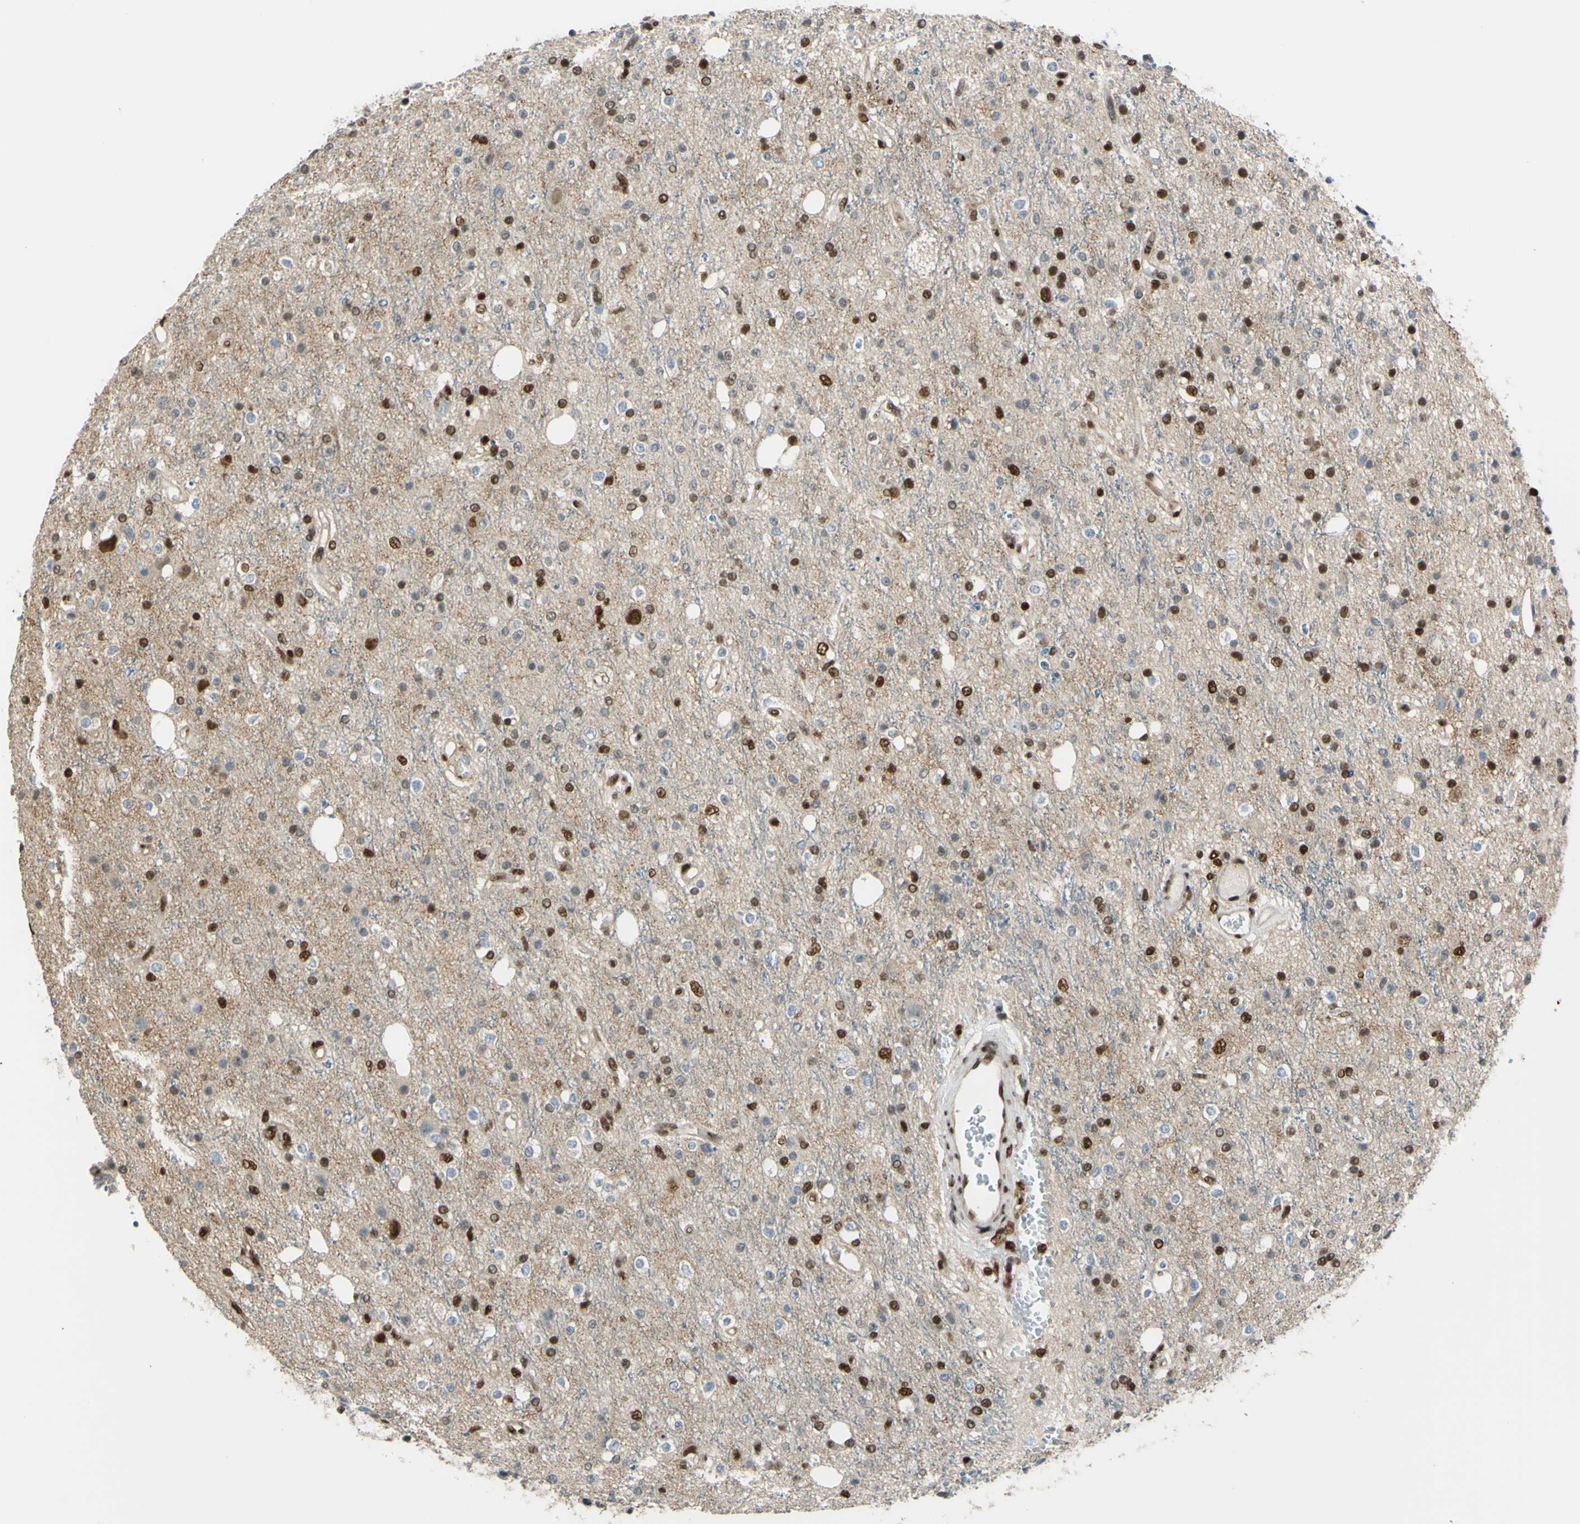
{"staining": {"intensity": "strong", "quantity": "25%-75%", "location": "nuclear"}, "tissue": "glioma", "cell_type": "Tumor cells", "image_type": "cancer", "snomed": [{"axis": "morphology", "description": "Glioma, malignant, High grade"}, {"axis": "topography", "description": "Brain"}], "caption": "Immunohistochemistry of human glioma reveals high levels of strong nuclear staining in approximately 25%-75% of tumor cells. The staining was performed using DAB, with brown indicating positive protein expression. Nuclei are stained blue with hematoxylin.", "gene": "FKBP5", "patient": {"sex": "male", "age": 47}}